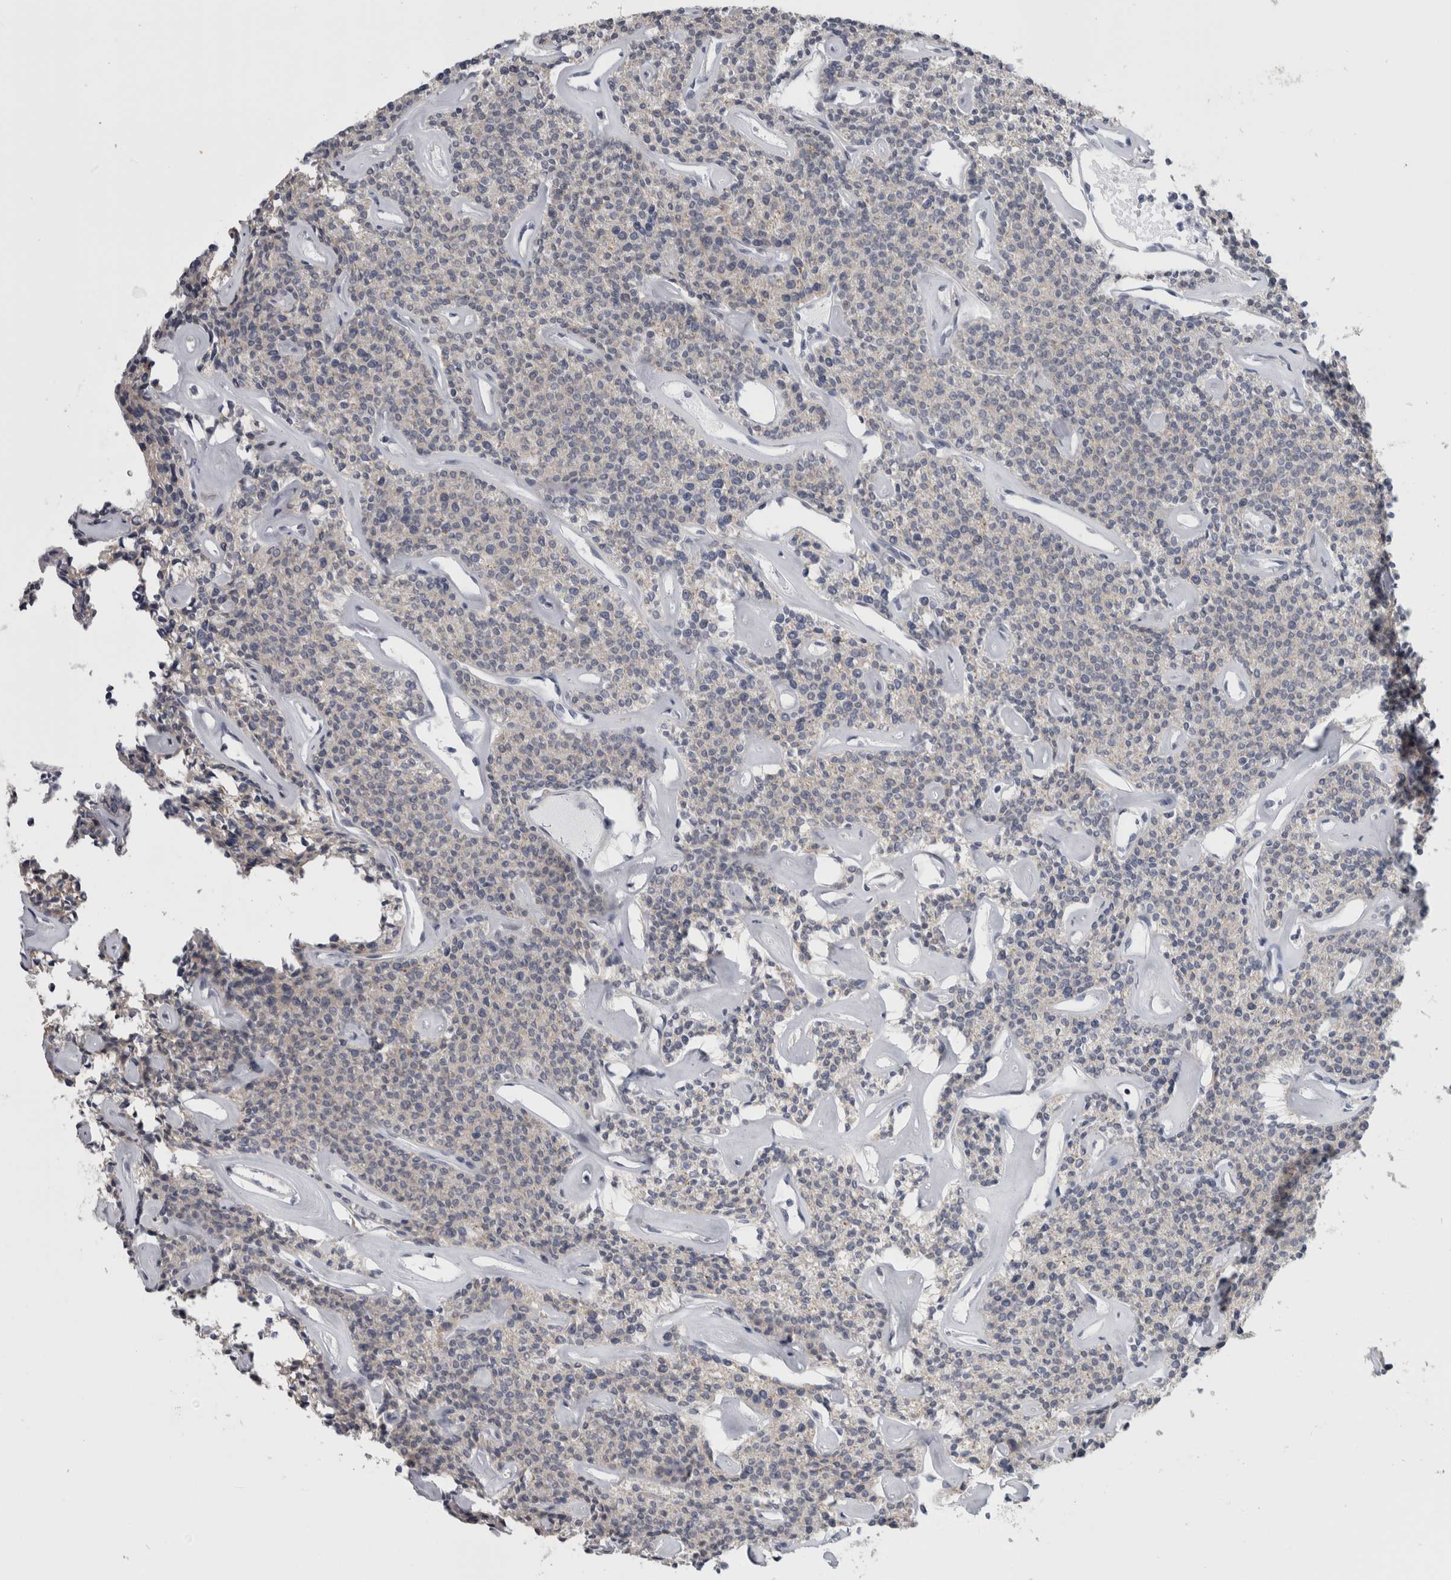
{"staining": {"intensity": "negative", "quantity": "none", "location": "none"}, "tissue": "parathyroid gland", "cell_type": "Glandular cells", "image_type": "normal", "snomed": [{"axis": "morphology", "description": "Normal tissue, NOS"}, {"axis": "topography", "description": "Parathyroid gland"}], "caption": "An immunohistochemistry image of benign parathyroid gland is shown. There is no staining in glandular cells of parathyroid gland.", "gene": "TMEM242", "patient": {"sex": "male", "age": 46}}